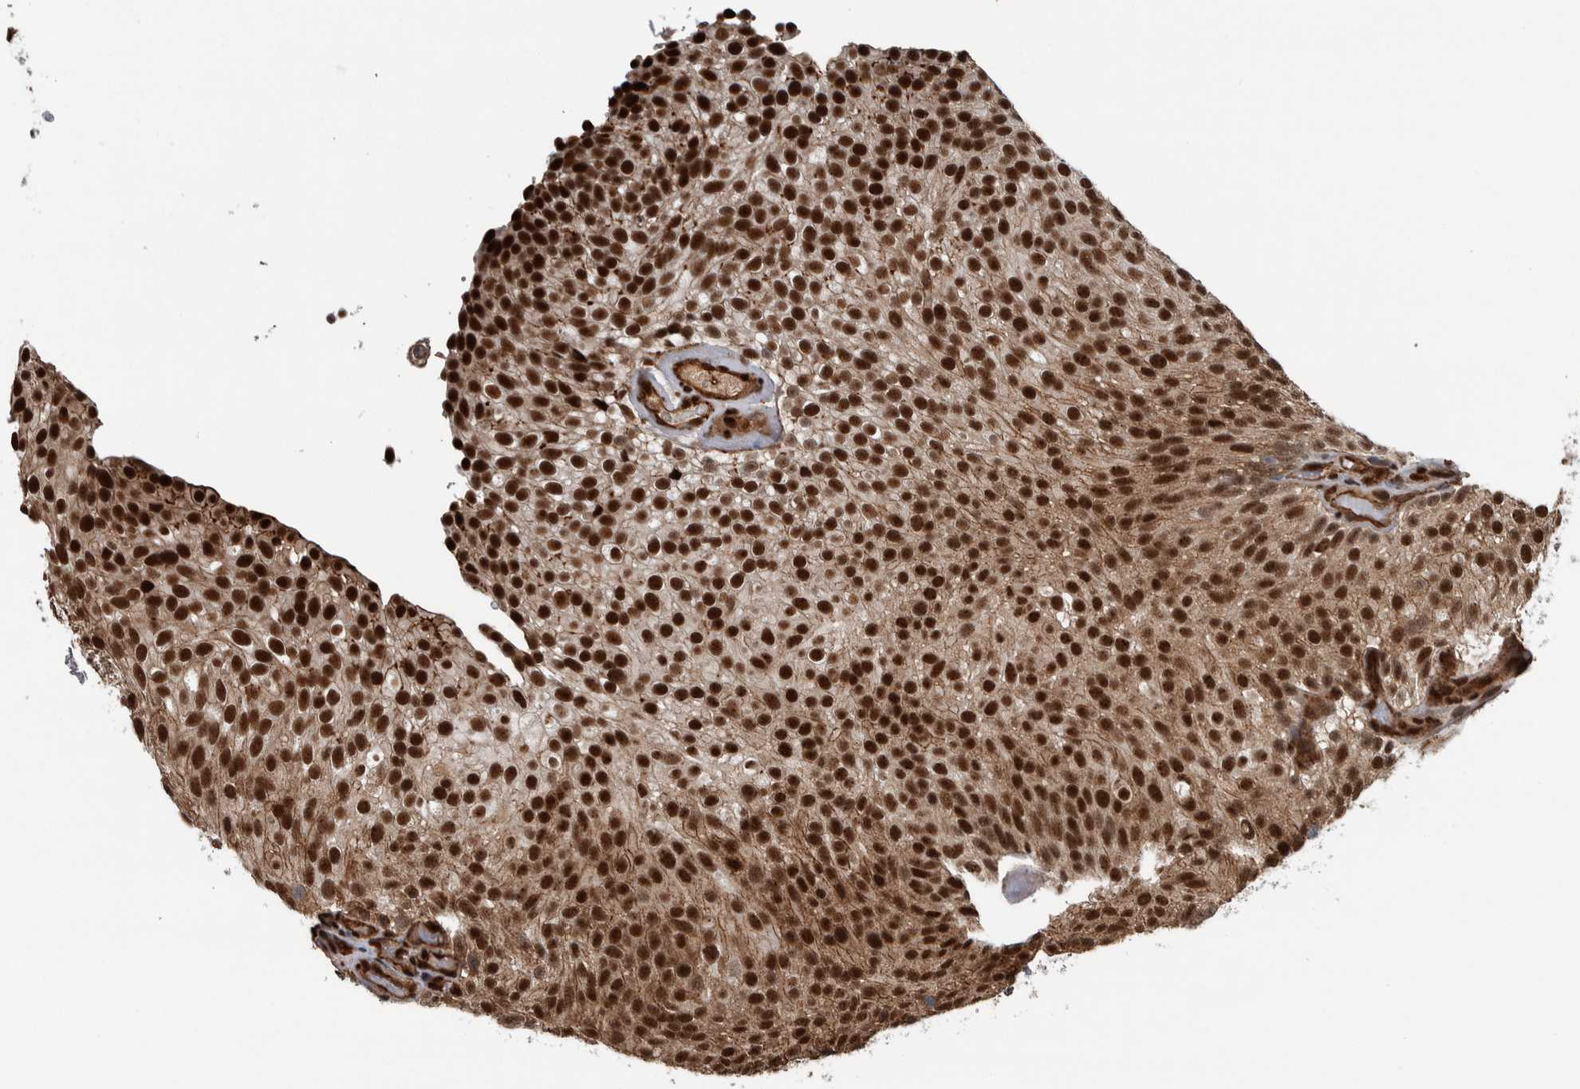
{"staining": {"intensity": "strong", "quantity": ">75%", "location": "nuclear"}, "tissue": "urothelial cancer", "cell_type": "Tumor cells", "image_type": "cancer", "snomed": [{"axis": "morphology", "description": "Urothelial carcinoma, Low grade"}, {"axis": "topography", "description": "Urinary bladder"}], "caption": "Approximately >75% of tumor cells in human low-grade urothelial carcinoma demonstrate strong nuclear protein positivity as visualized by brown immunohistochemical staining.", "gene": "FAM135B", "patient": {"sex": "male", "age": 78}}